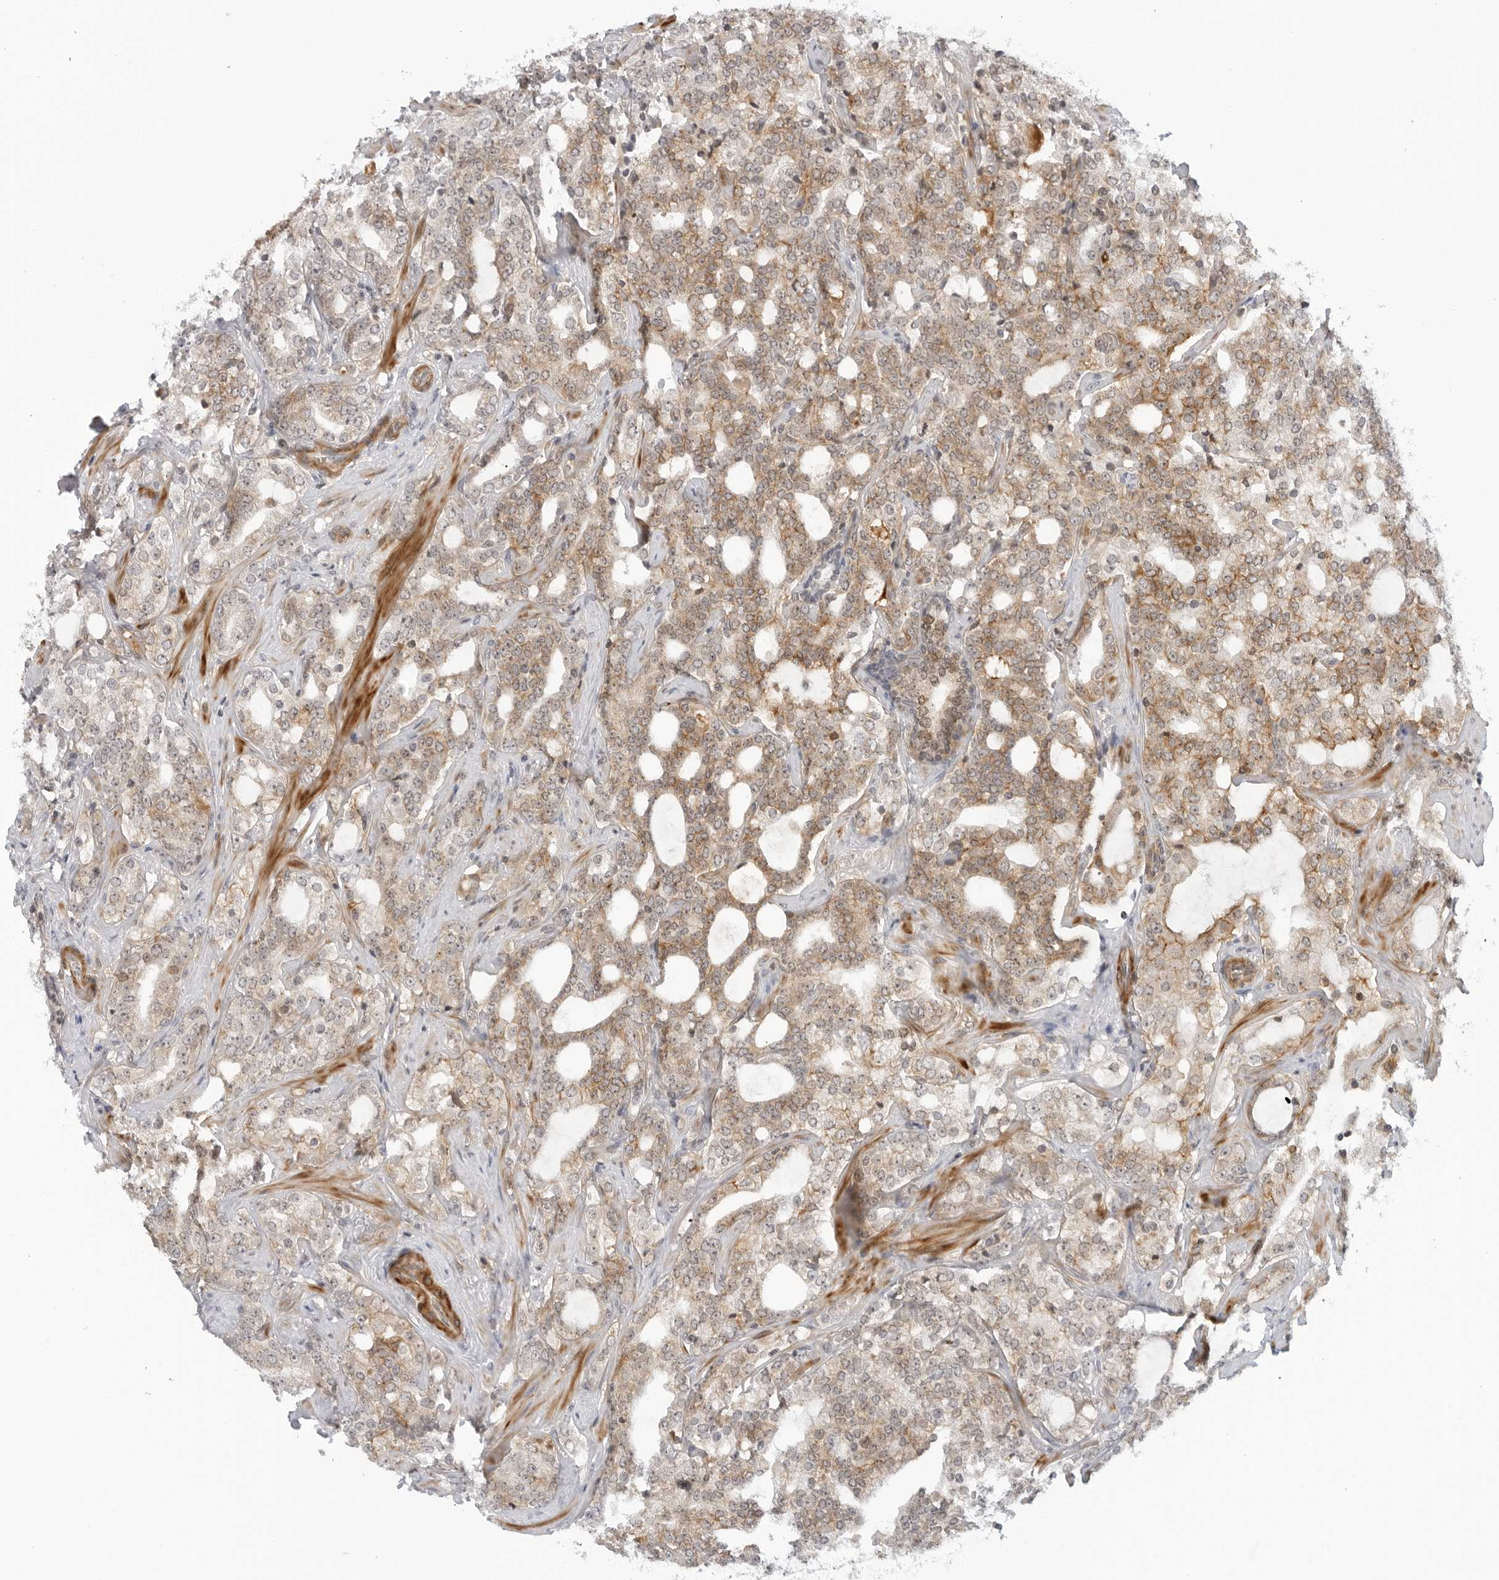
{"staining": {"intensity": "moderate", "quantity": "25%-75%", "location": "cytoplasmic/membranous"}, "tissue": "prostate cancer", "cell_type": "Tumor cells", "image_type": "cancer", "snomed": [{"axis": "morphology", "description": "Adenocarcinoma, High grade"}, {"axis": "topography", "description": "Prostate"}], "caption": "Protein analysis of prostate high-grade adenocarcinoma tissue reveals moderate cytoplasmic/membranous positivity in approximately 25%-75% of tumor cells.", "gene": "SUGCT", "patient": {"sex": "male", "age": 64}}